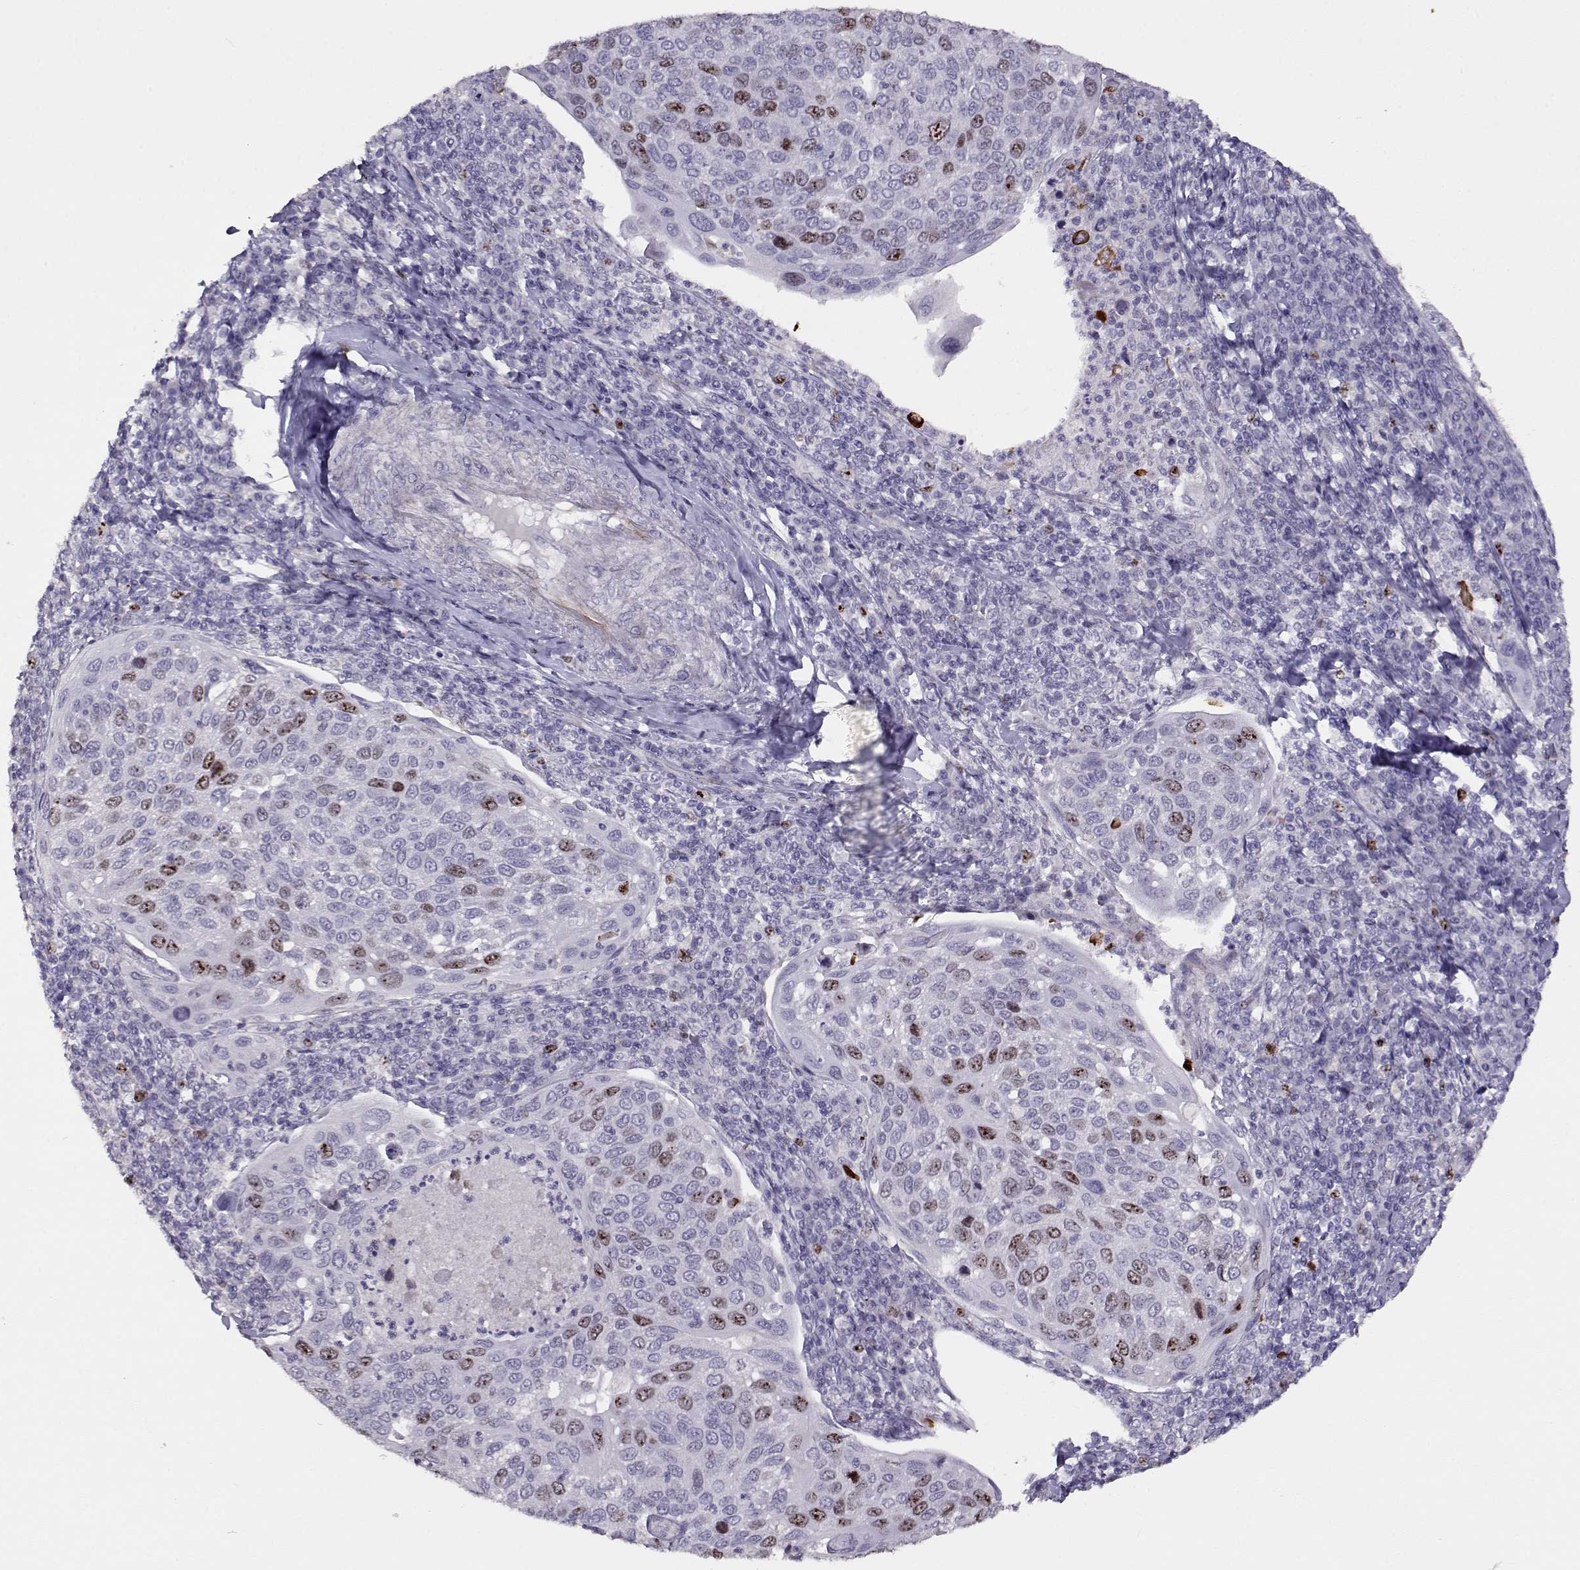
{"staining": {"intensity": "strong", "quantity": "<25%", "location": "nuclear"}, "tissue": "cervical cancer", "cell_type": "Tumor cells", "image_type": "cancer", "snomed": [{"axis": "morphology", "description": "Squamous cell carcinoma, NOS"}, {"axis": "topography", "description": "Cervix"}], "caption": "Strong nuclear staining is appreciated in approximately <25% of tumor cells in cervical cancer (squamous cell carcinoma).", "gene": "NPW", "patient": {"sex": "female", "age": 54}}